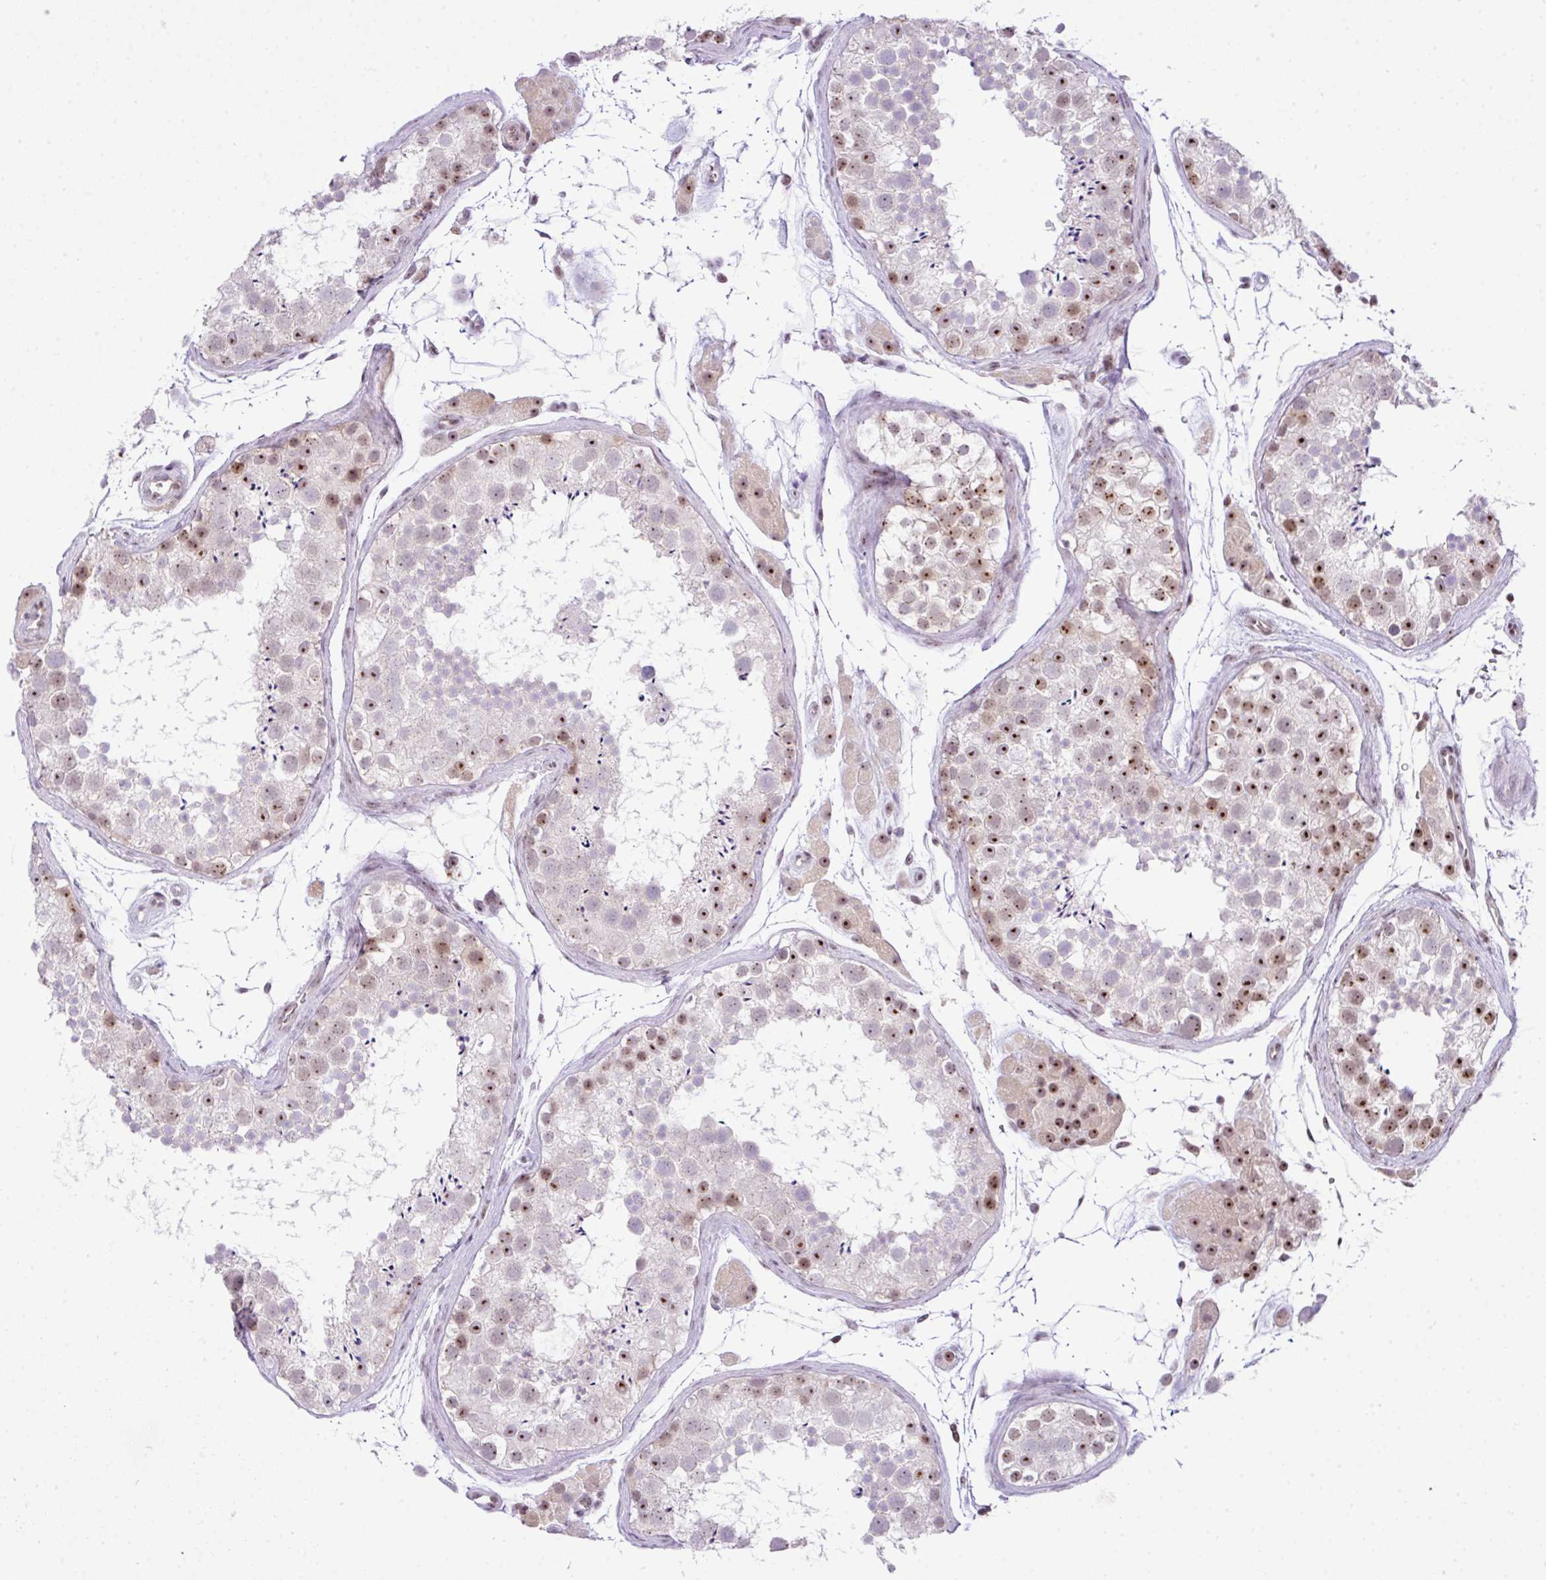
{"staining": {"intensity": "moderate", "quantity": "25%-75%", "location": "nuclear"}, "tissue": "testis", "cell_type": "Cells in seminiferous ducts", "image_type": "normal", "snomed": [{"axis": "morphology", "description": "Normal tissue, NOS"}, {"axis": "topography", "description": "Testis"}], "caption": "Immunohistochemical staining of normal human testis shows 25%-75% levels of moderate nuclear protein staining in about 25%-75% of cells in seminiferous ducts. The staining was performed using DAB (3,3'-diaminobenzidine) to visualize the protein expression in brown, while the nuclei were stained in blue with hematoxylin (Magnification: 20x).", "gene": "CCDC137", "patient": {"sex": "male", "age": 41}}